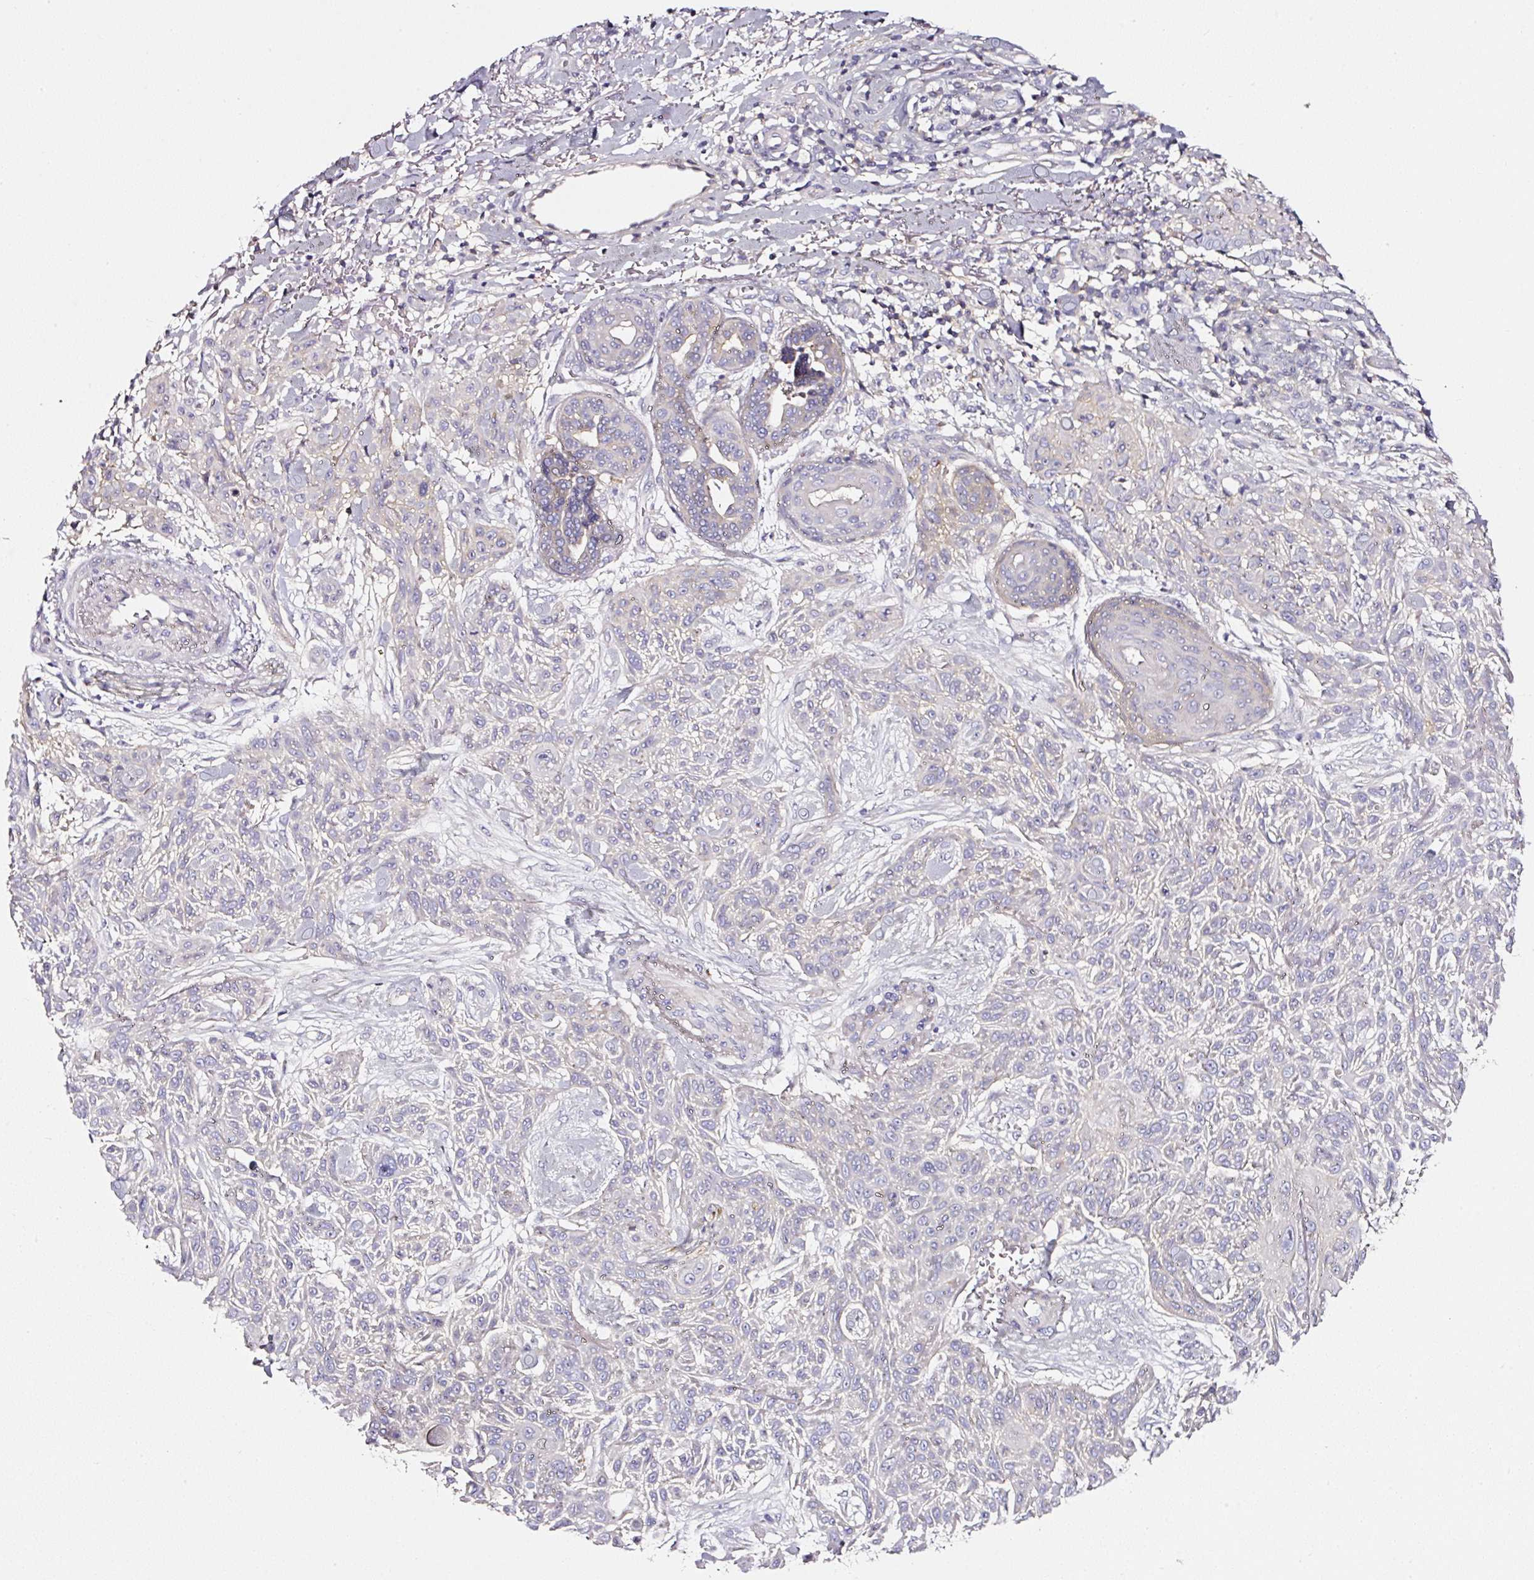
{"staining": {"intensity": "negative", "quantity": "none", "location": "none"}, "tissue": "skin cancer", "cell_type": "Tumor cells", "image_type": "cancer", "snomed": [{"axis": "morphology", "description": "Squamous cell carcinoma, NOS"}, {"axis": "topography", "description": "Skin"}], "caption": "A high-resolution histopathology image shows IHC staining of skin squamous cell carcinoma, which demonstrates no significant positivity in tumor cells. (DAB (3,3'-diaminobenzidine) immunohistochemistry visualized using brightfield microscopy, high magnification).", "gene": "CD47", "patient": {"sex": "male", "age": 86}}